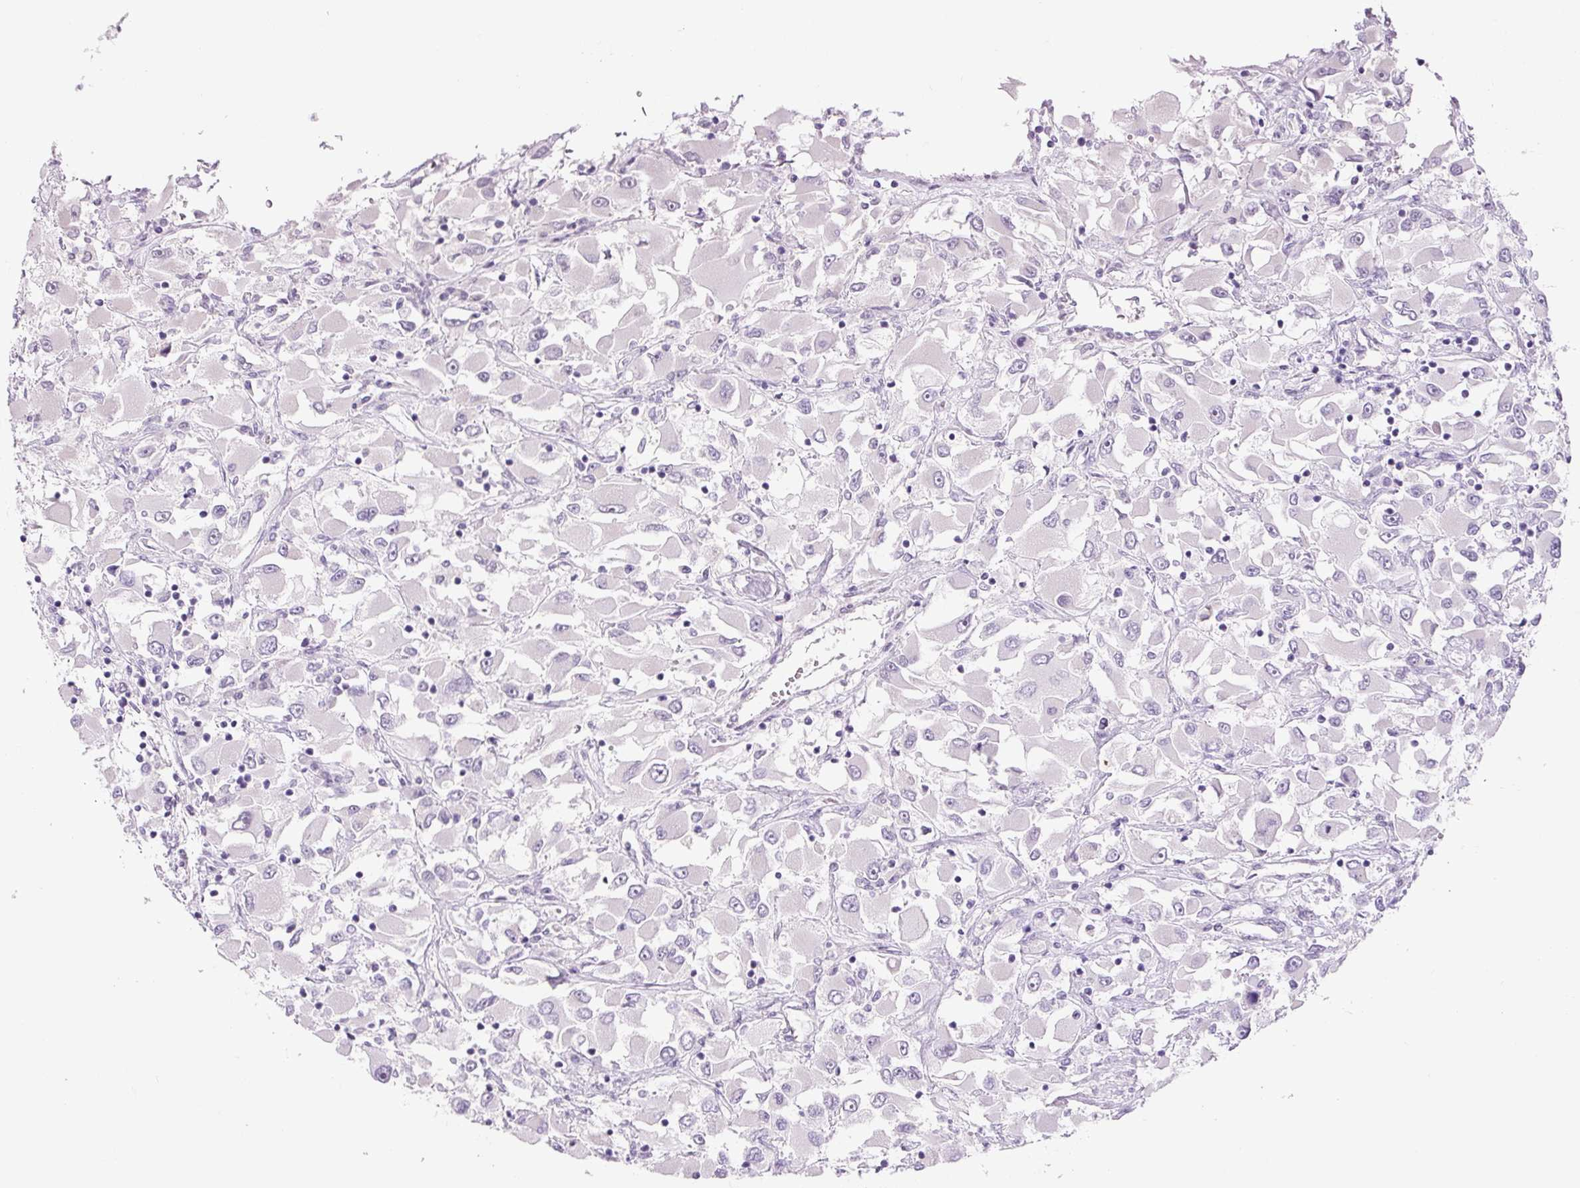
{"staining": {"intensity": "negative", "quantity": "none", "location": "none"}, "tissue": "renal cancer", "cell_type": "Tumor cells", "image_type": "cancer", "snomed": [{"axis": "morphology", "description": "Adenocarcinoma, NOS"}, {"axis": "topography", "description": "Kidney"}], "caption": "Human renal cancer stained for a protein using immunohistochemistry shows no expression in tumor cells.", "gene": "SIX1", "patient": {"sex": "female", "age": 52}}